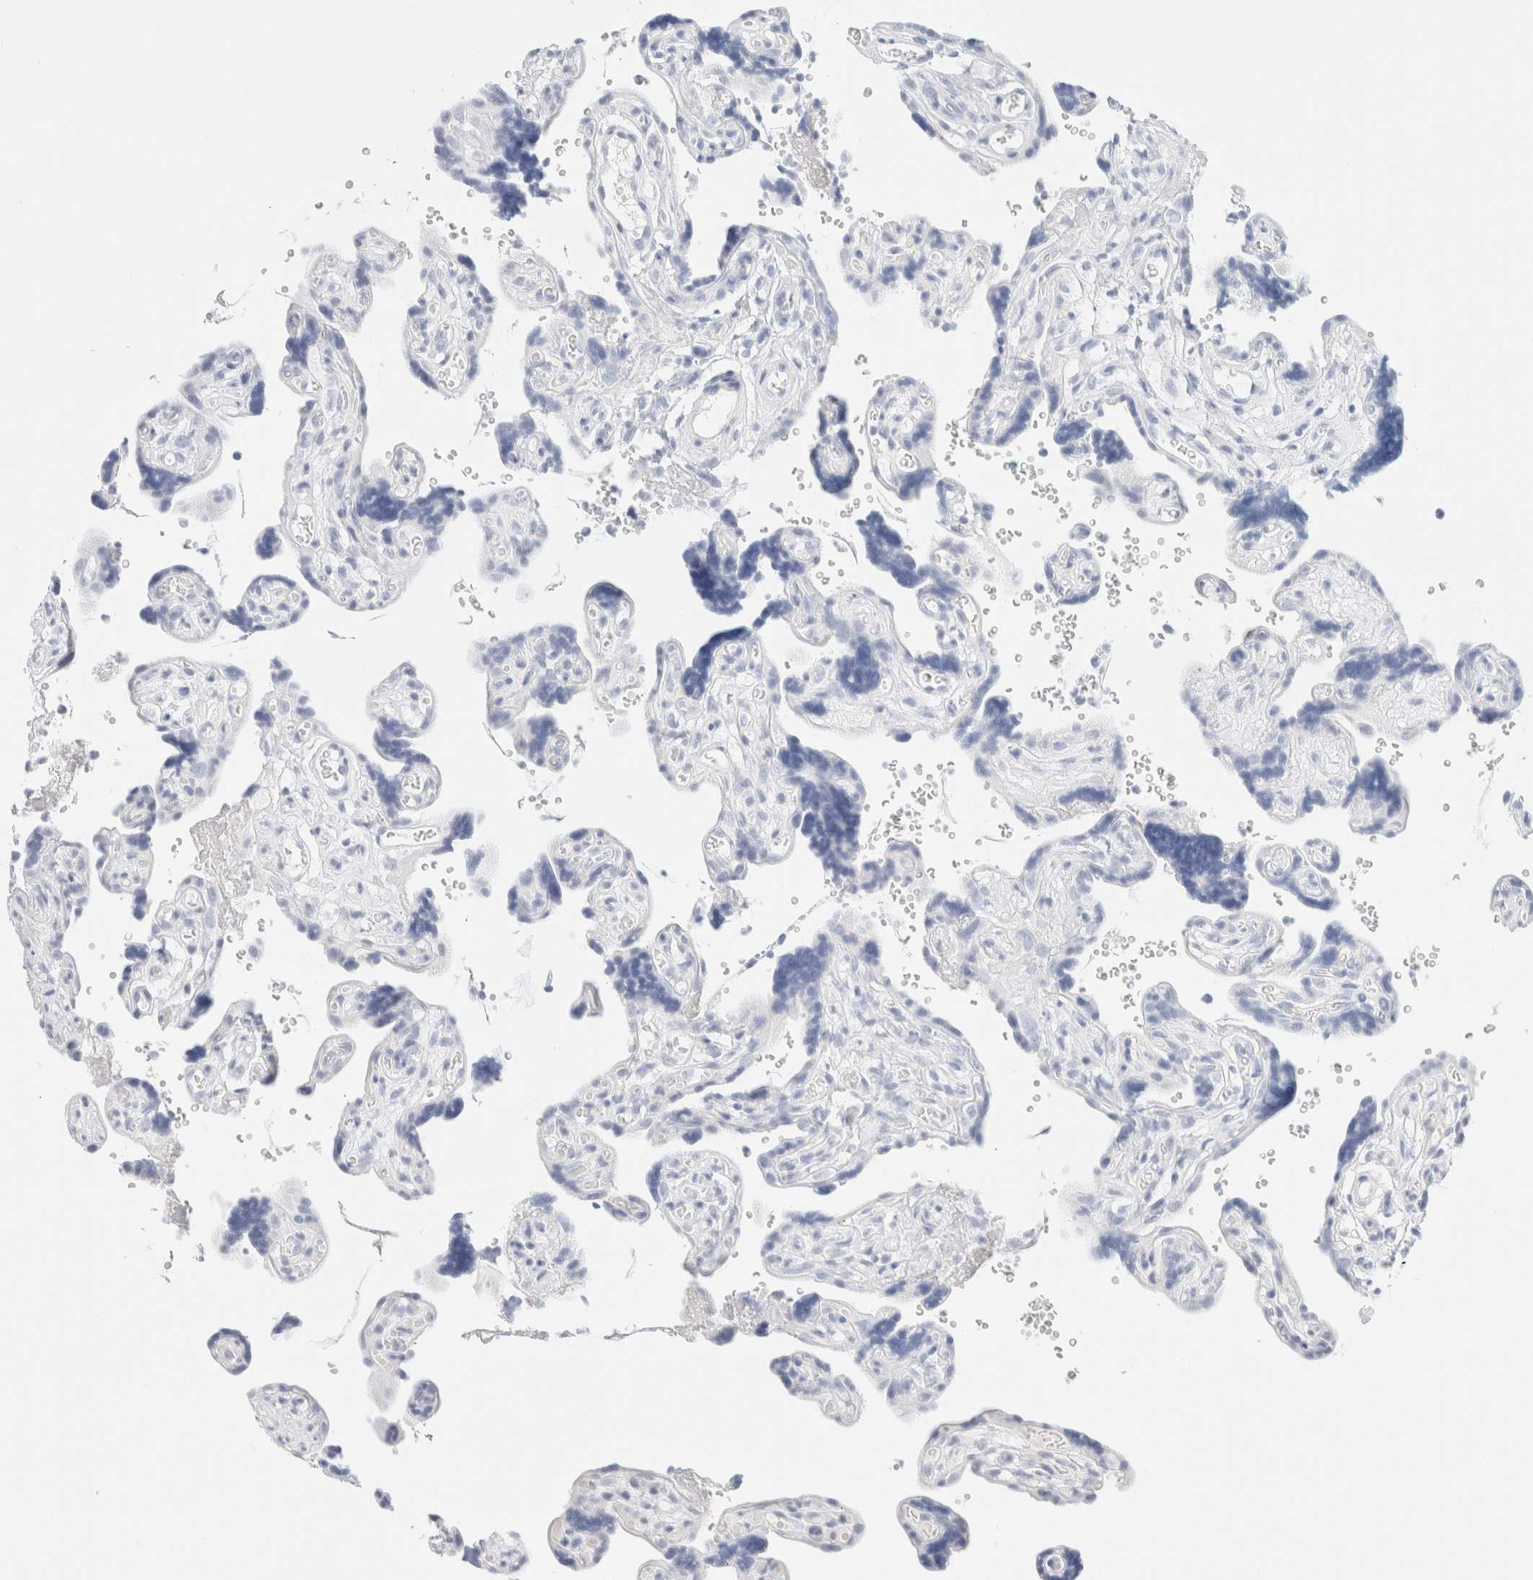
{"staining": {"intensity": "negative", "quantity": "none", "location": "none"}, "tissue": "placenta", "cell_type": "Decidual cells", "image_type": "normal", "snomed": [{"axis": "morphology", "description": "Normal tissue, NOS"}, {"axis": "topography", "description": "Placenta"}], "caption": "An immunohistochemistry (IHC) micrograph of normal placenta is shown. There is no staining in decidual cells of placenta.", "gene": "DPYS", "patient": {"sex": "female", "age": 30}}